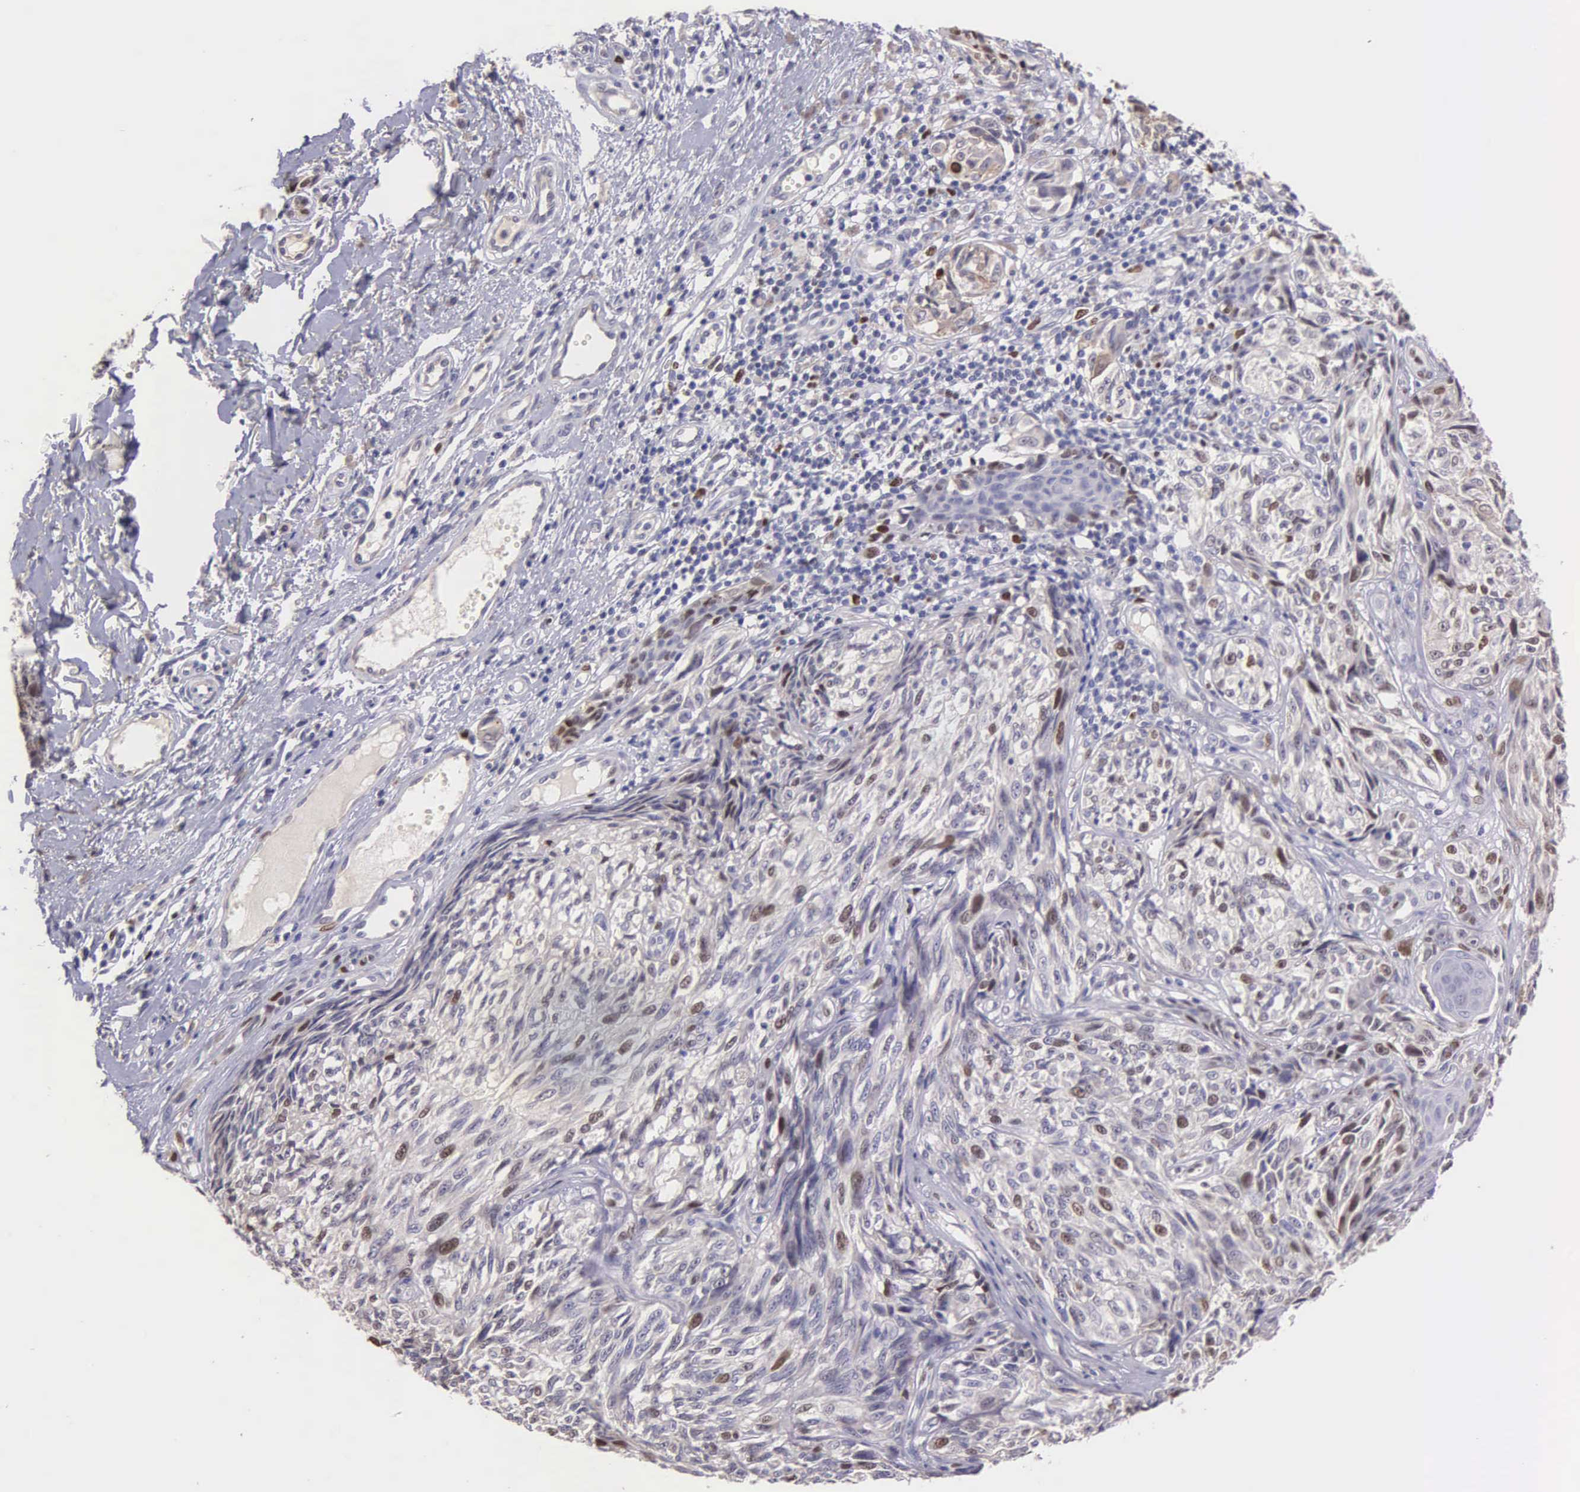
{"staining": {"intensity": "weak", "quantity": "<25%", "location": "nuclear"}, "tissue": "melanoma", "cell_type": "Tumor cells", "image_type": "cancer", "snomed": [{"axis": "morphology", "description": "Malignant melanoma, NOS"}, {"axis": "topography", "description": "Skin"}], "caption": "Immunohistochemical staining of human malignant melanoma demonstrates no significant expression in tumor cells. (Stains: DAB (3,3'-diaminobenzidine) immunohistochemistry with hematoxylin counter stain, Microscopy: brightfield microscopy at high magnification).", "gene": "MCM5", "patient": {"sex": "male", "age": 67}}